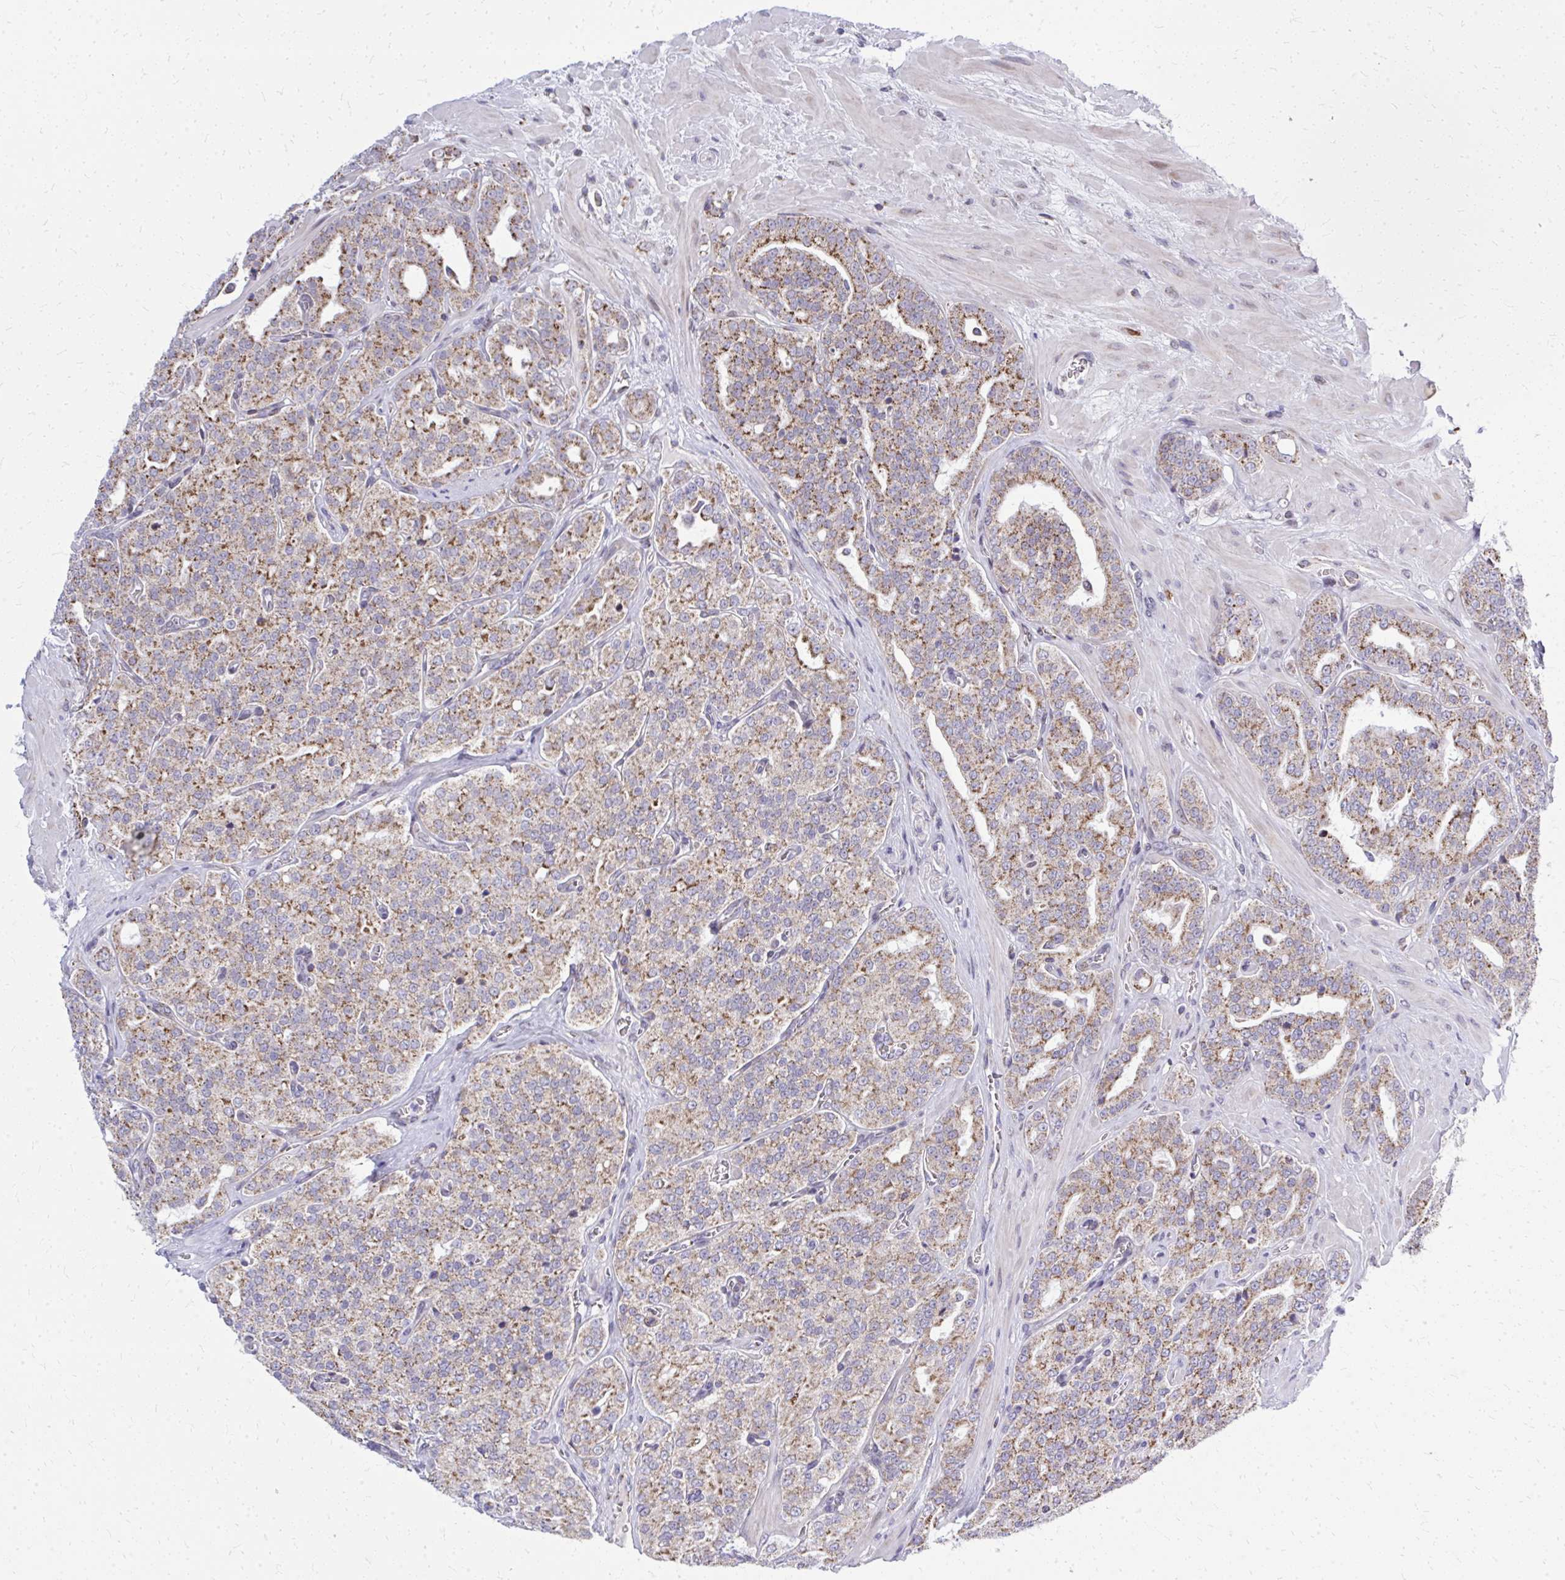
{"staining": {"intensity": "moderate", "quantity": ">75%", "location": "cytoplasmic/membranous"}, "tissue": "prostate cancer", "cell_type": "Tumor cells", "image_type": "cancer", "snomed": [{"axis": "morphology", "description": "Adenocarcinoma, High grade"}, {"axis": "topography", "description": "Prostate"}], "caption": "Prostate cancer (adenocarcinoma (high-grade)) stained for a protein (brown) reveals moderate cytoplasmic/membranous positive expression in about >75% of tumor cells.", "gene": "ZNF362", "patient": {"sex": "male", "age": 66}}